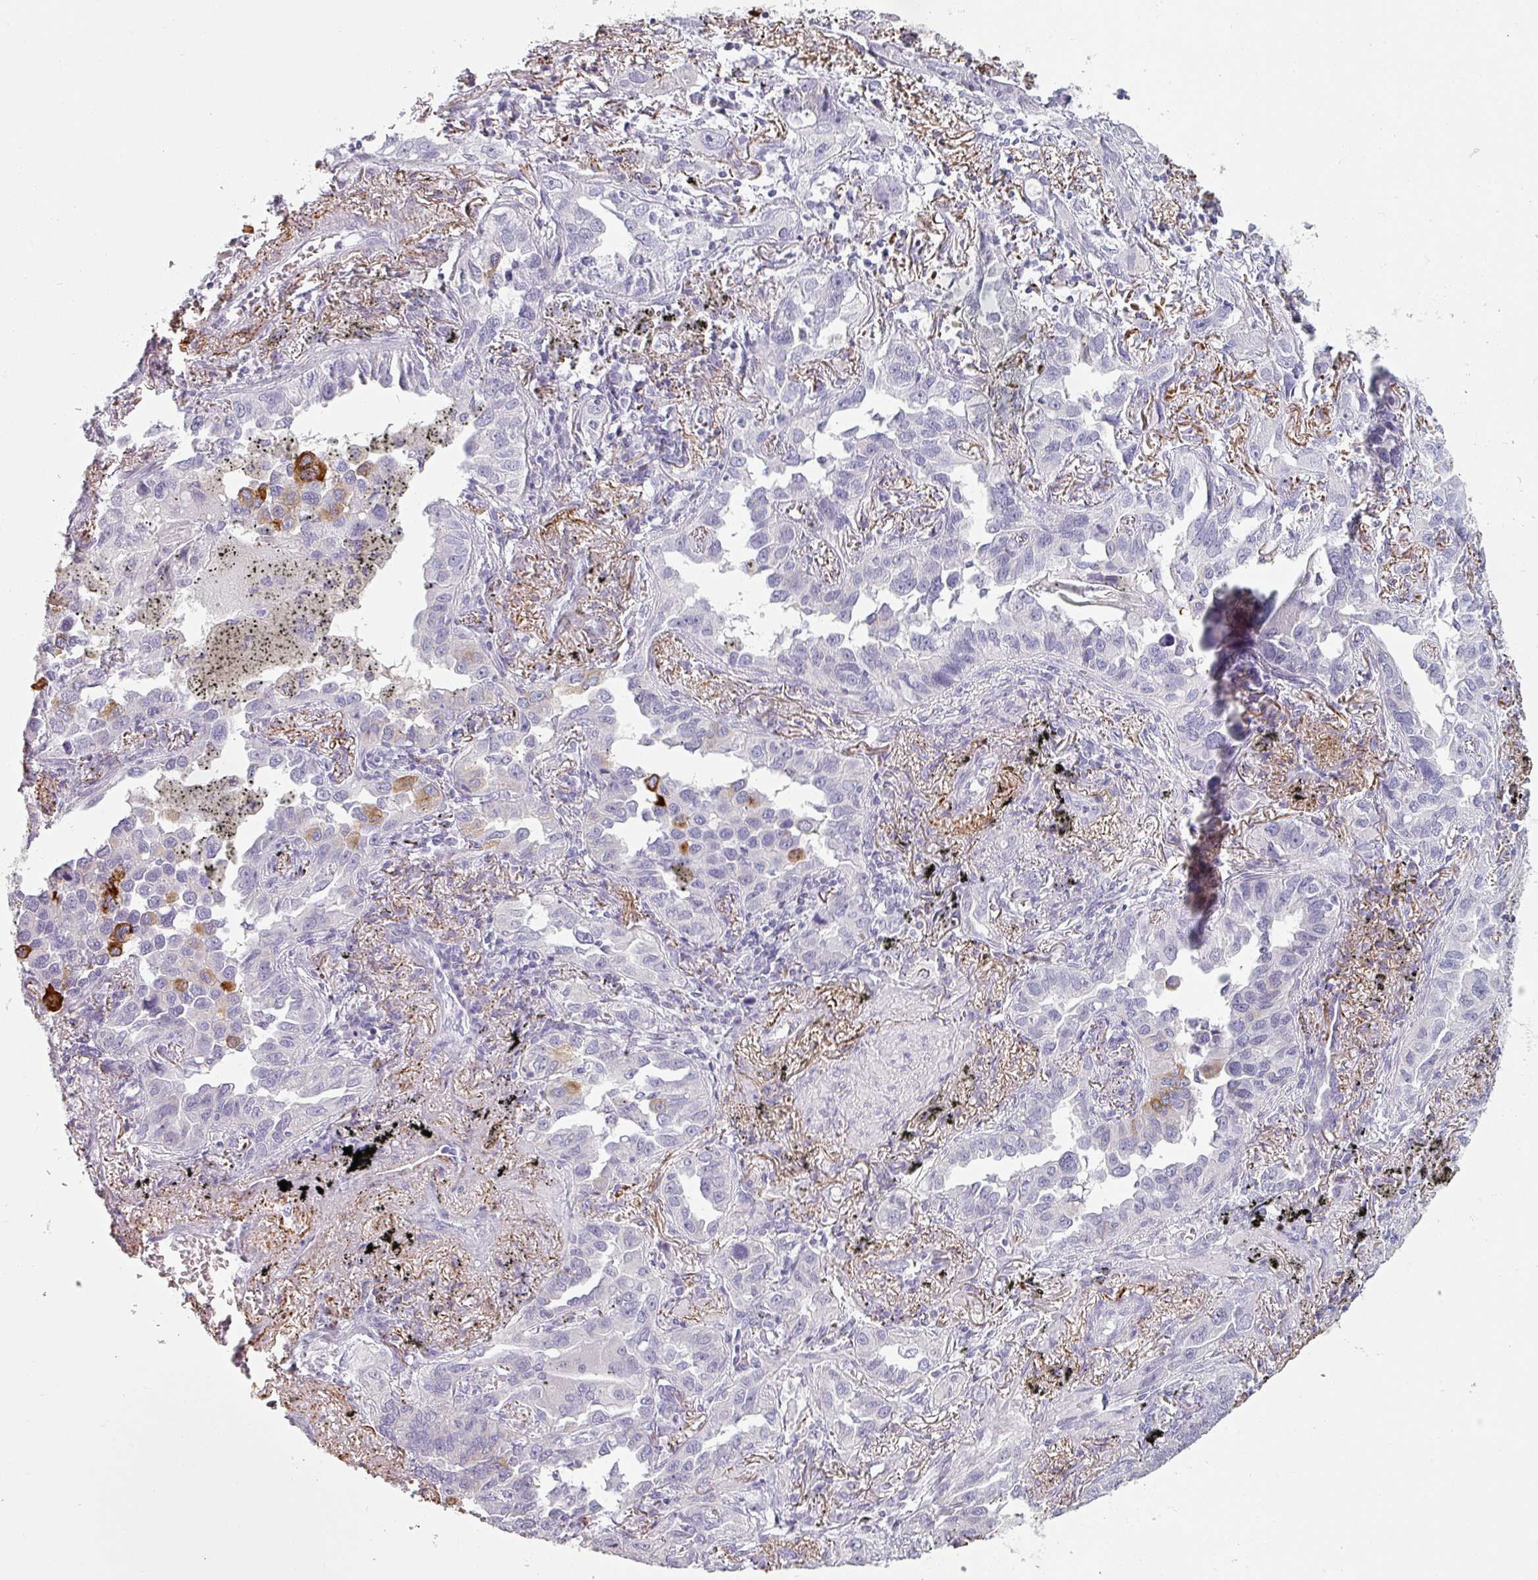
{"staining": {"intensity": "strong", "quantity": "<25%", "location": "cytoplasmic/membranous"}, "tissue": "lung cancer", "cell_type": "Tumor cells", "image_type": "cancer", "snomed": [{"axis": "morphology", "description": "Adenocarcinoma, NOS"}, {"axis": "topography", "description": "Lung"}], "caption": "Immunohistochemistry (IHC) (DAB (3,3'-diaminobenzidine)) staining of lung cancer reveals strong cytoplasmic/membranous protein expression in approximately <25% of tumor cells.", "gene": "SFTPA1", "patient": {"sex": "male", "age": 67}}